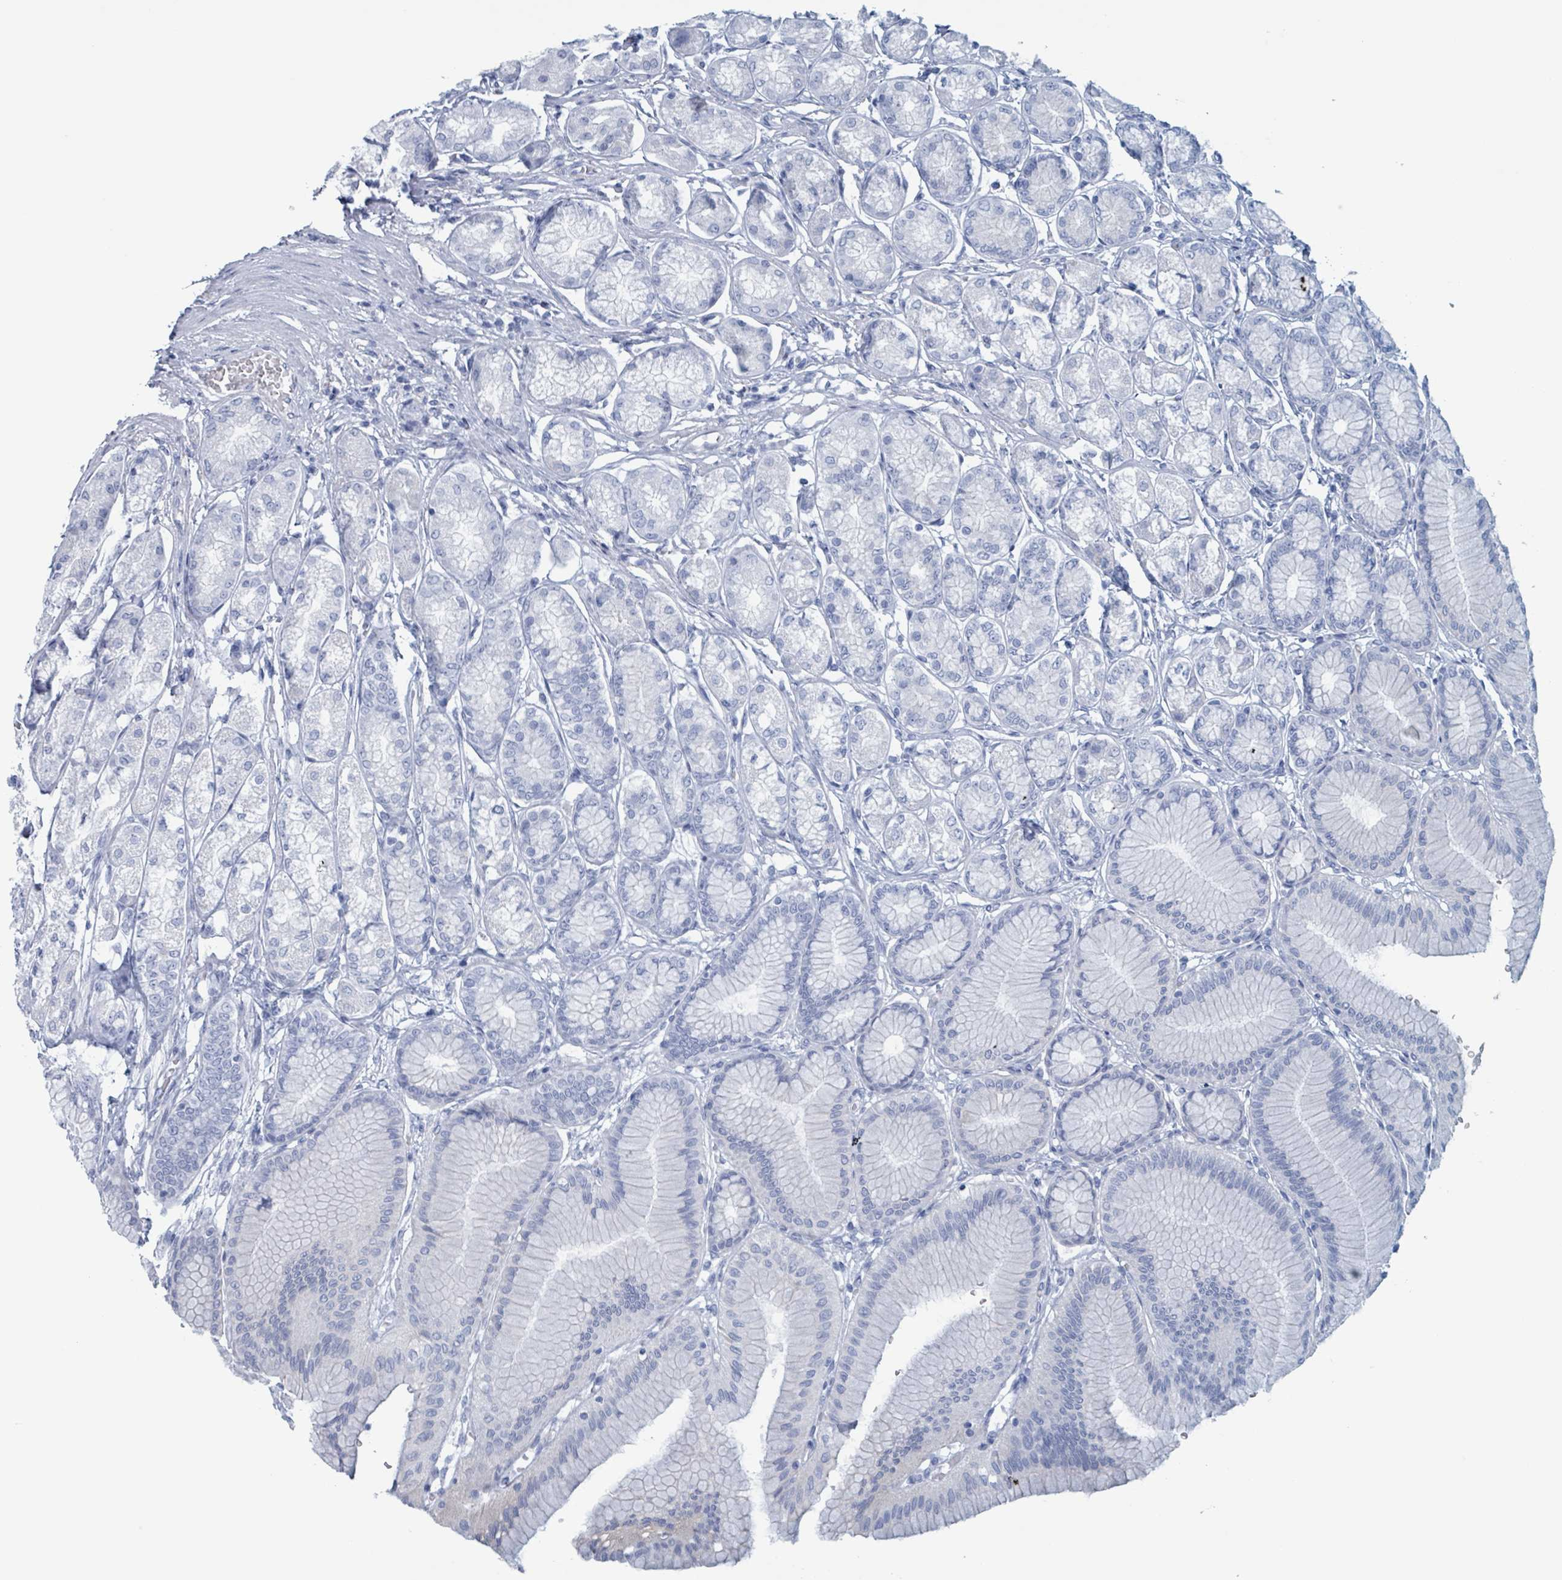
{"staining": {"intensity": "negative", "quantity": "none", "location": "none"}, "tissue": "stomach", "cell_type": "Glandular cells", "image_type": "normal", "snomed": [{"axis": "morphology", "description": "Normal tissue, NOS"}, {"axis": "morphology", "description": "Adenocarcinoma, NOS"}, {"axis": "morphology", "description": "Adenocarcinoma, High grade"}, {"axis": "topography", "description": "Stomach, upper"}, {"axis": "topography", "description": "Stomach"}], "caption": "Histopathology image shows no protein expression in glandular cells of normal stomach. The staining is performed using DAB (3,3'-diaminobenzidine) brown chromogen with nuclei counter-stained in using hematoxylin.", "gene": "KLK4", "patient": {"sex": "female", "age": 65}}